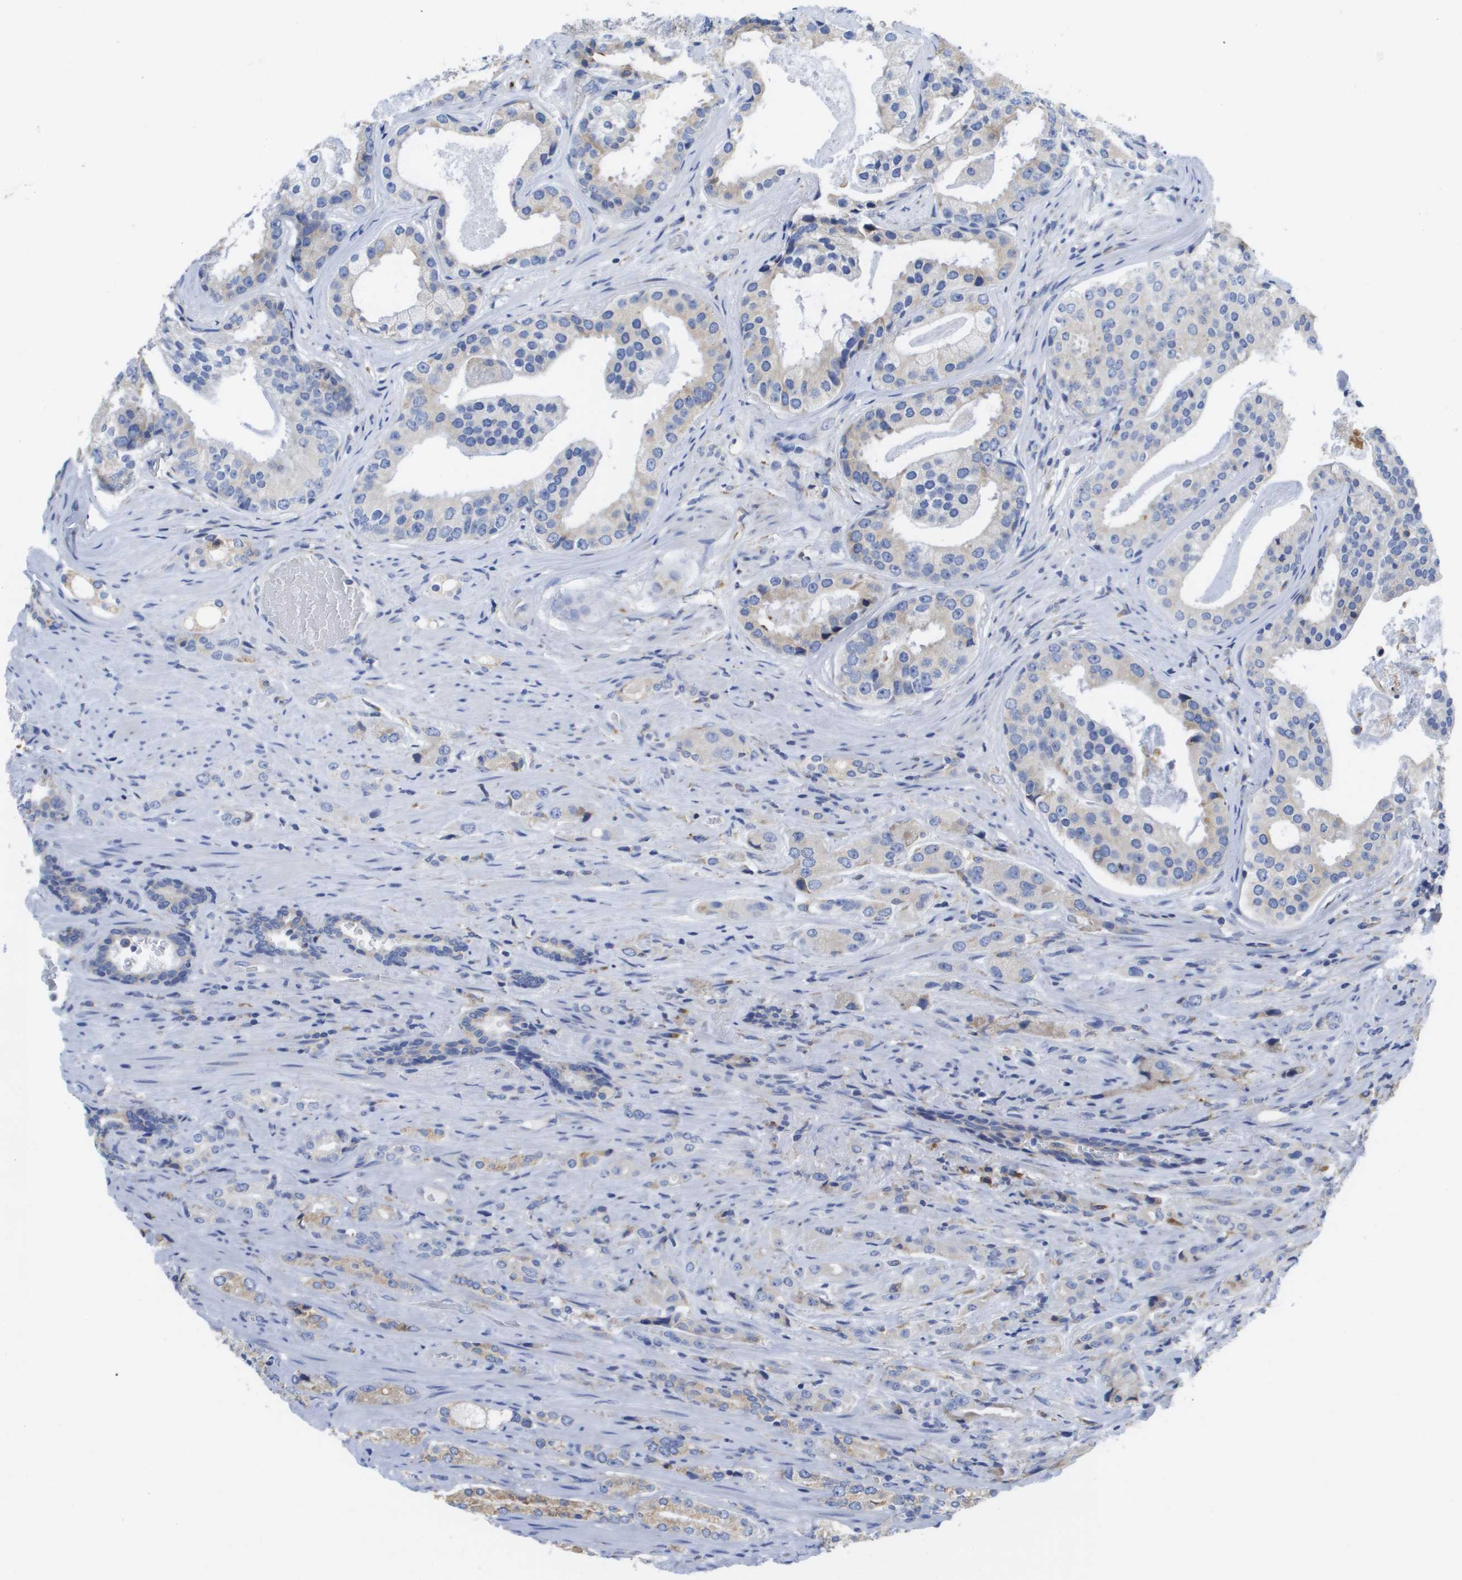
{"staining": {"intensity": "weak", "quantity": "<25%", "location": "cytoplasmic/membranous"}, "tissue": "prostate cancer", "cell_type": "Tumor cells", "image_type": "cancer", "snomed": [{"axis": "morphology", "description": "Adenocarcinoma, High grade"}, {"axis": "topography", "description": "Prostate"}], "caption": "Prostate cancer (high-grade adenocarcinoma) stained for a protein using immunohistochemistry exhibits no positivity tumor cells.", "gene": "SDR42E1", "patient": {"sex": "male", "age": 71}}